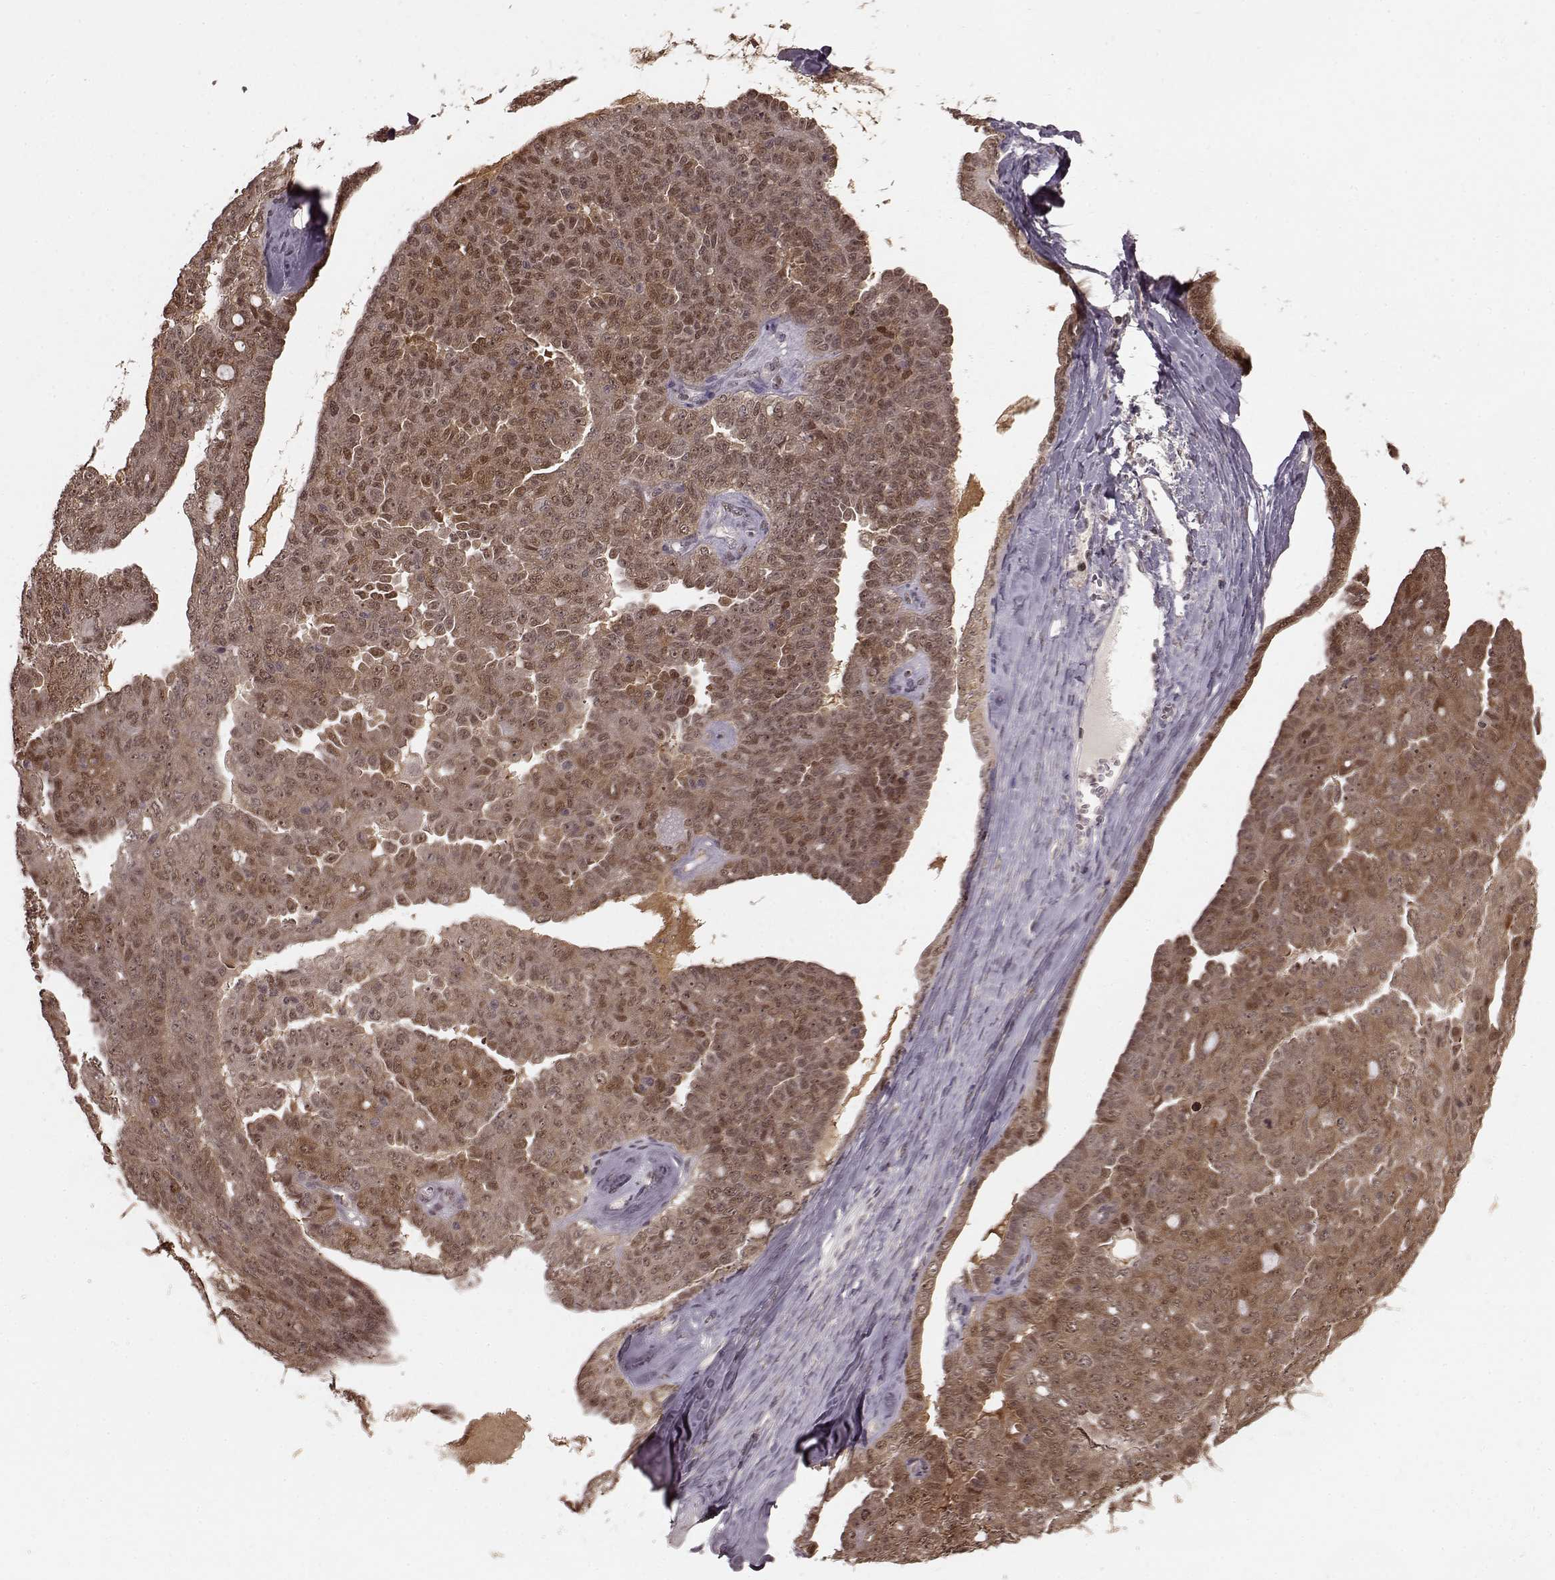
{"staining": {"intensity": "moderate", "quantity": ">75%", "location": "nuclear"}, "tissue": "ovarian cancer", "cell_type": "Tumor cells", "image_type": "cancer", "snomed": [{"axis": "morphology", "description": "Cystadenocarcinoma, serous, NOS"}, {"axis": "topography", "description": "Ovary"}], "caption": "There is medium levels of moderate nuclear positivity in tumor cells of serous cystadenocarcinoma (ovarian), as demonstrated by immunohistochemical staining (brown color).", "gene": "GSS", "patient": {"sex": "female", "age": 71}}